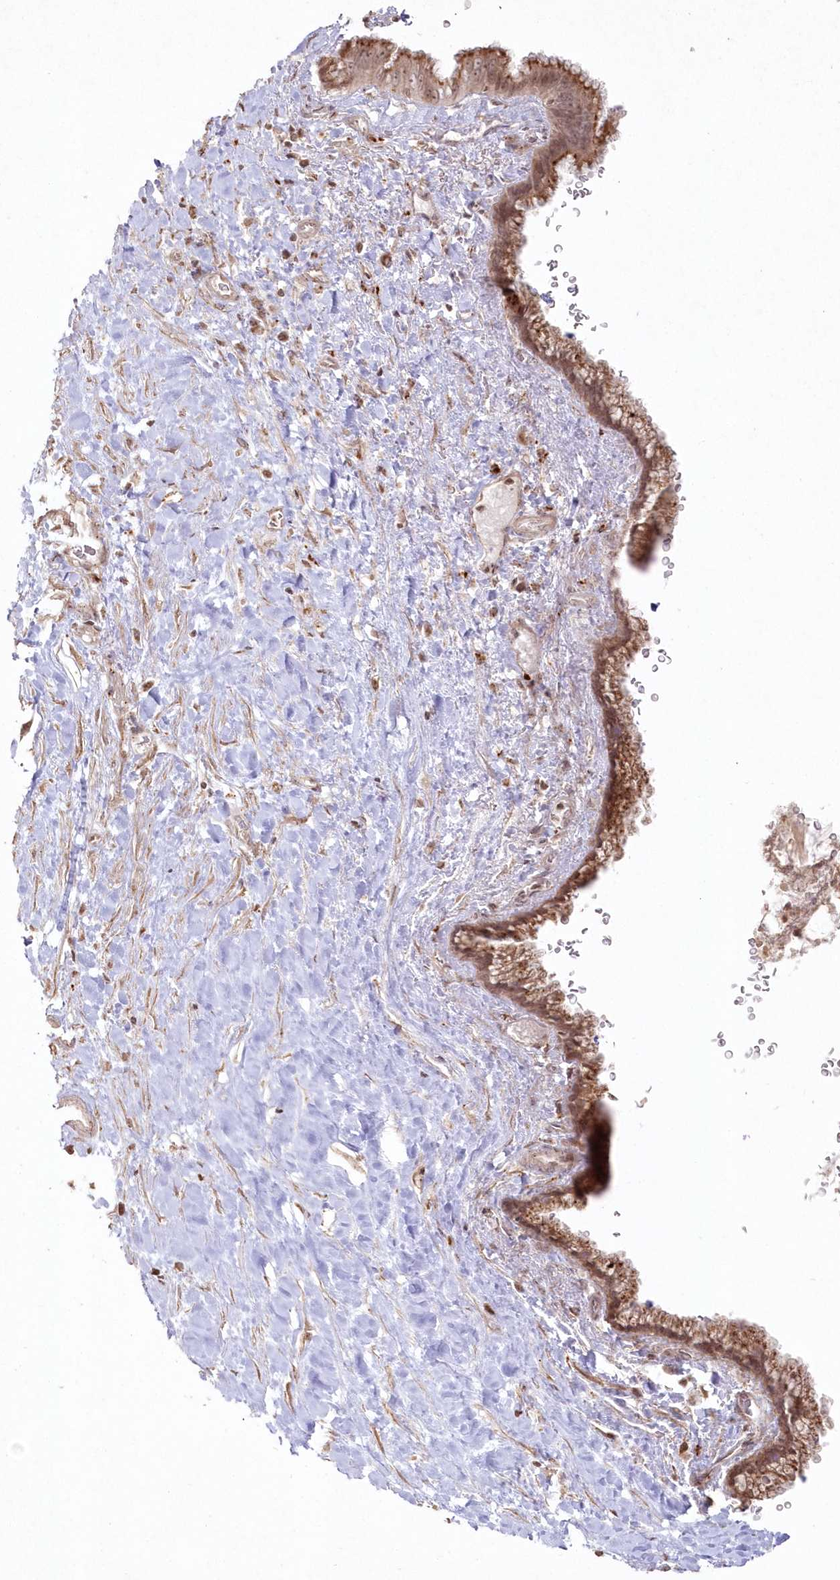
{"staining": {"intensity": "moderate", "quantity": ">75%", "location": "cytoplasmic/membranous,nuclear"}, "tissue": "pancreatic cancer", "cell_type": "Tumor cells", "image_type": "cancer", "snomed": [{"axis": "morphology", "description": "Adenocarcinoma, NOS"}, {"axis": "topography", "description": "Pancreas"}], "caption": "DAB (3,3'-diaminobenzidine) immunohistochemical staining of pancreatic adenocarcinoma reveals moderate cytoplasmic/membranous and nuclear protein expression in approximately >75% of tumor cells.", "gene": "ARSB", "patient": {"sex": "male", "age": 75}}